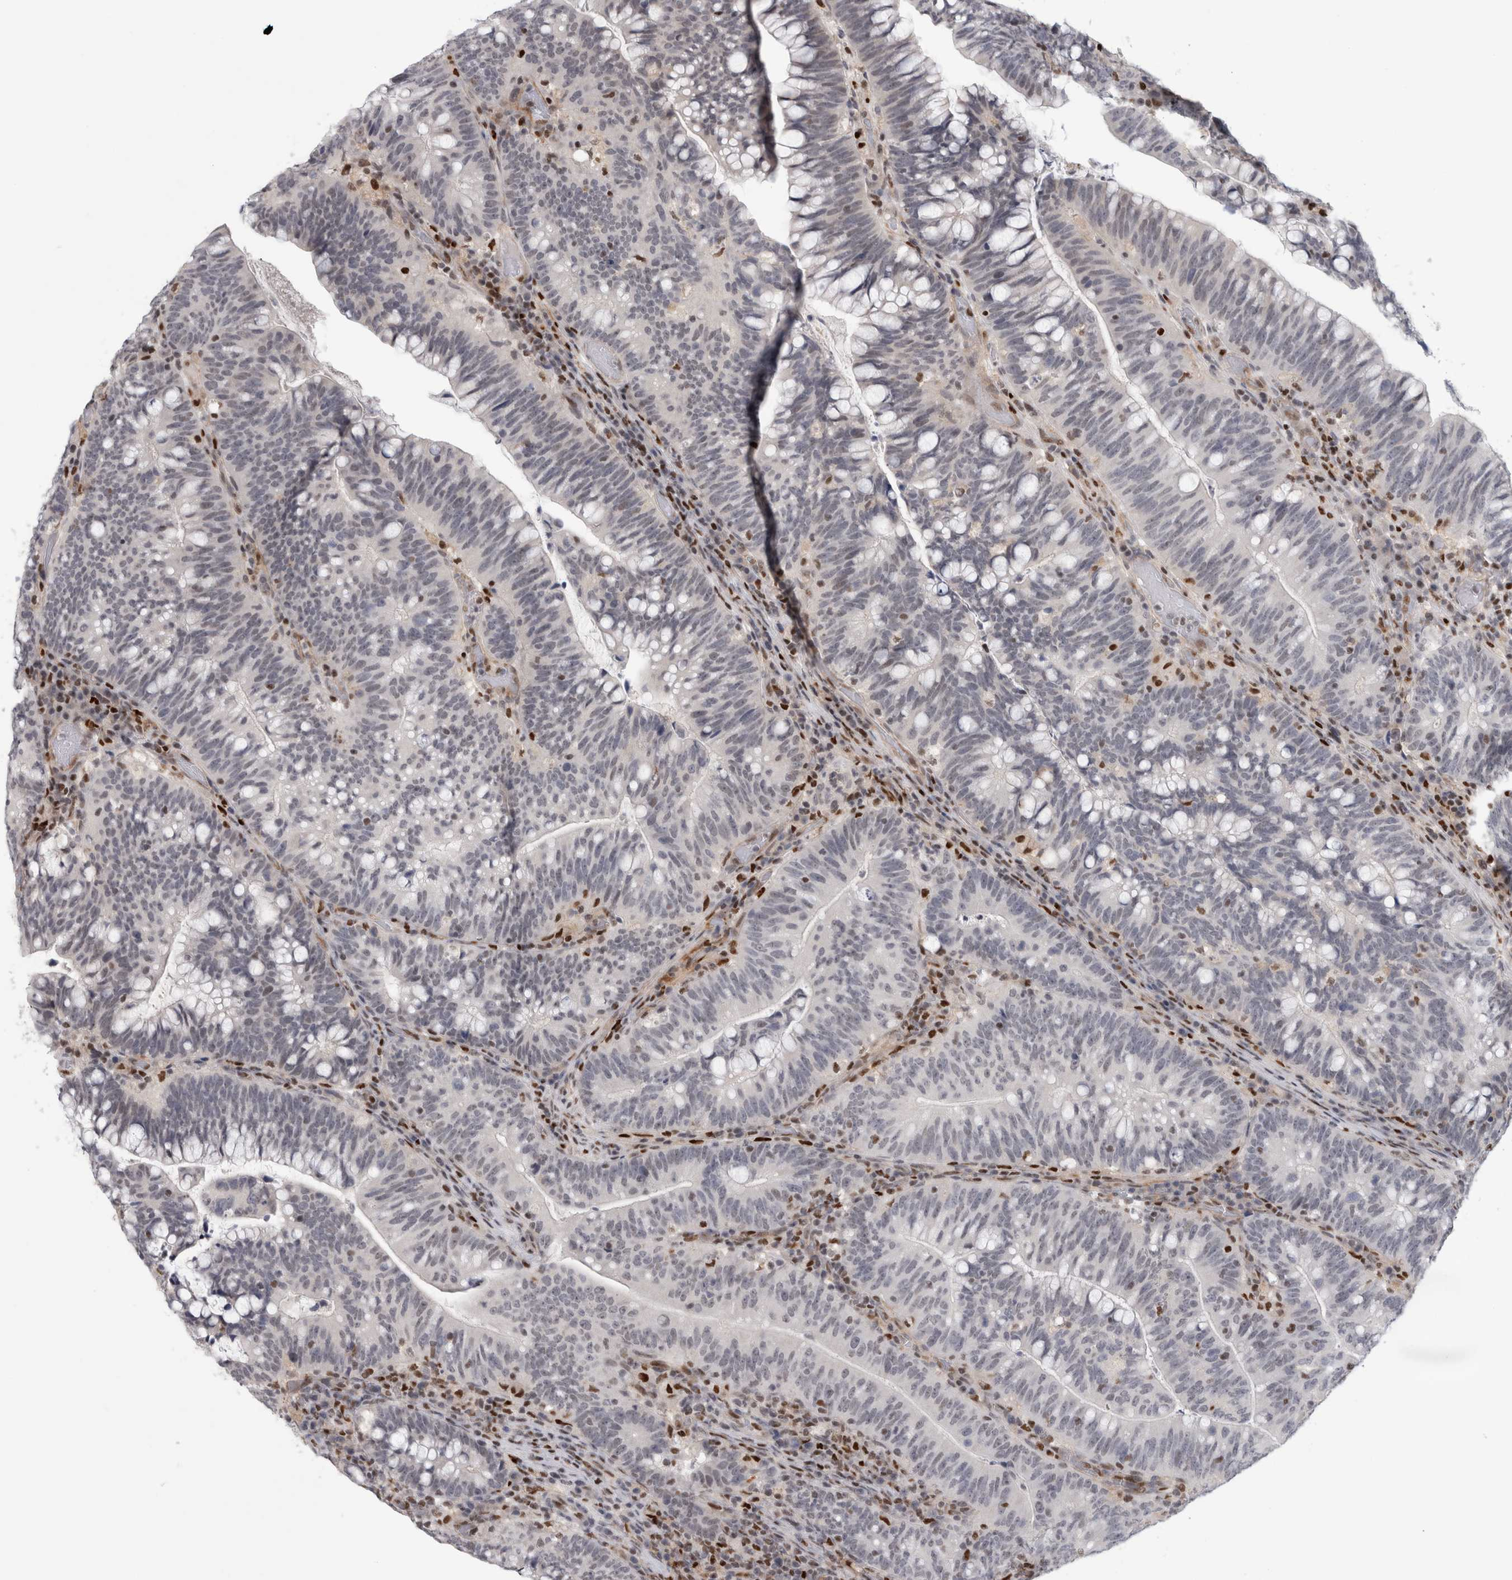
{"staining": {"intensity": "negative", "quantity": "none", "location": "none"}, "tissue": "colorectal cancer", "cell_type": "Tumor cells", "image_type": "cancer", "snomed": [{"axis": "morphology", "description": "Adenocarcinoma, NOS"}, {"axis": "topography", "description": "Colon"}], "caption": "Tumor cells show no significant protein staining in colorectal cancer (adenocarcinoma).", "gene": "SRARP", "patient": {"sex": "female", "age": 66}}